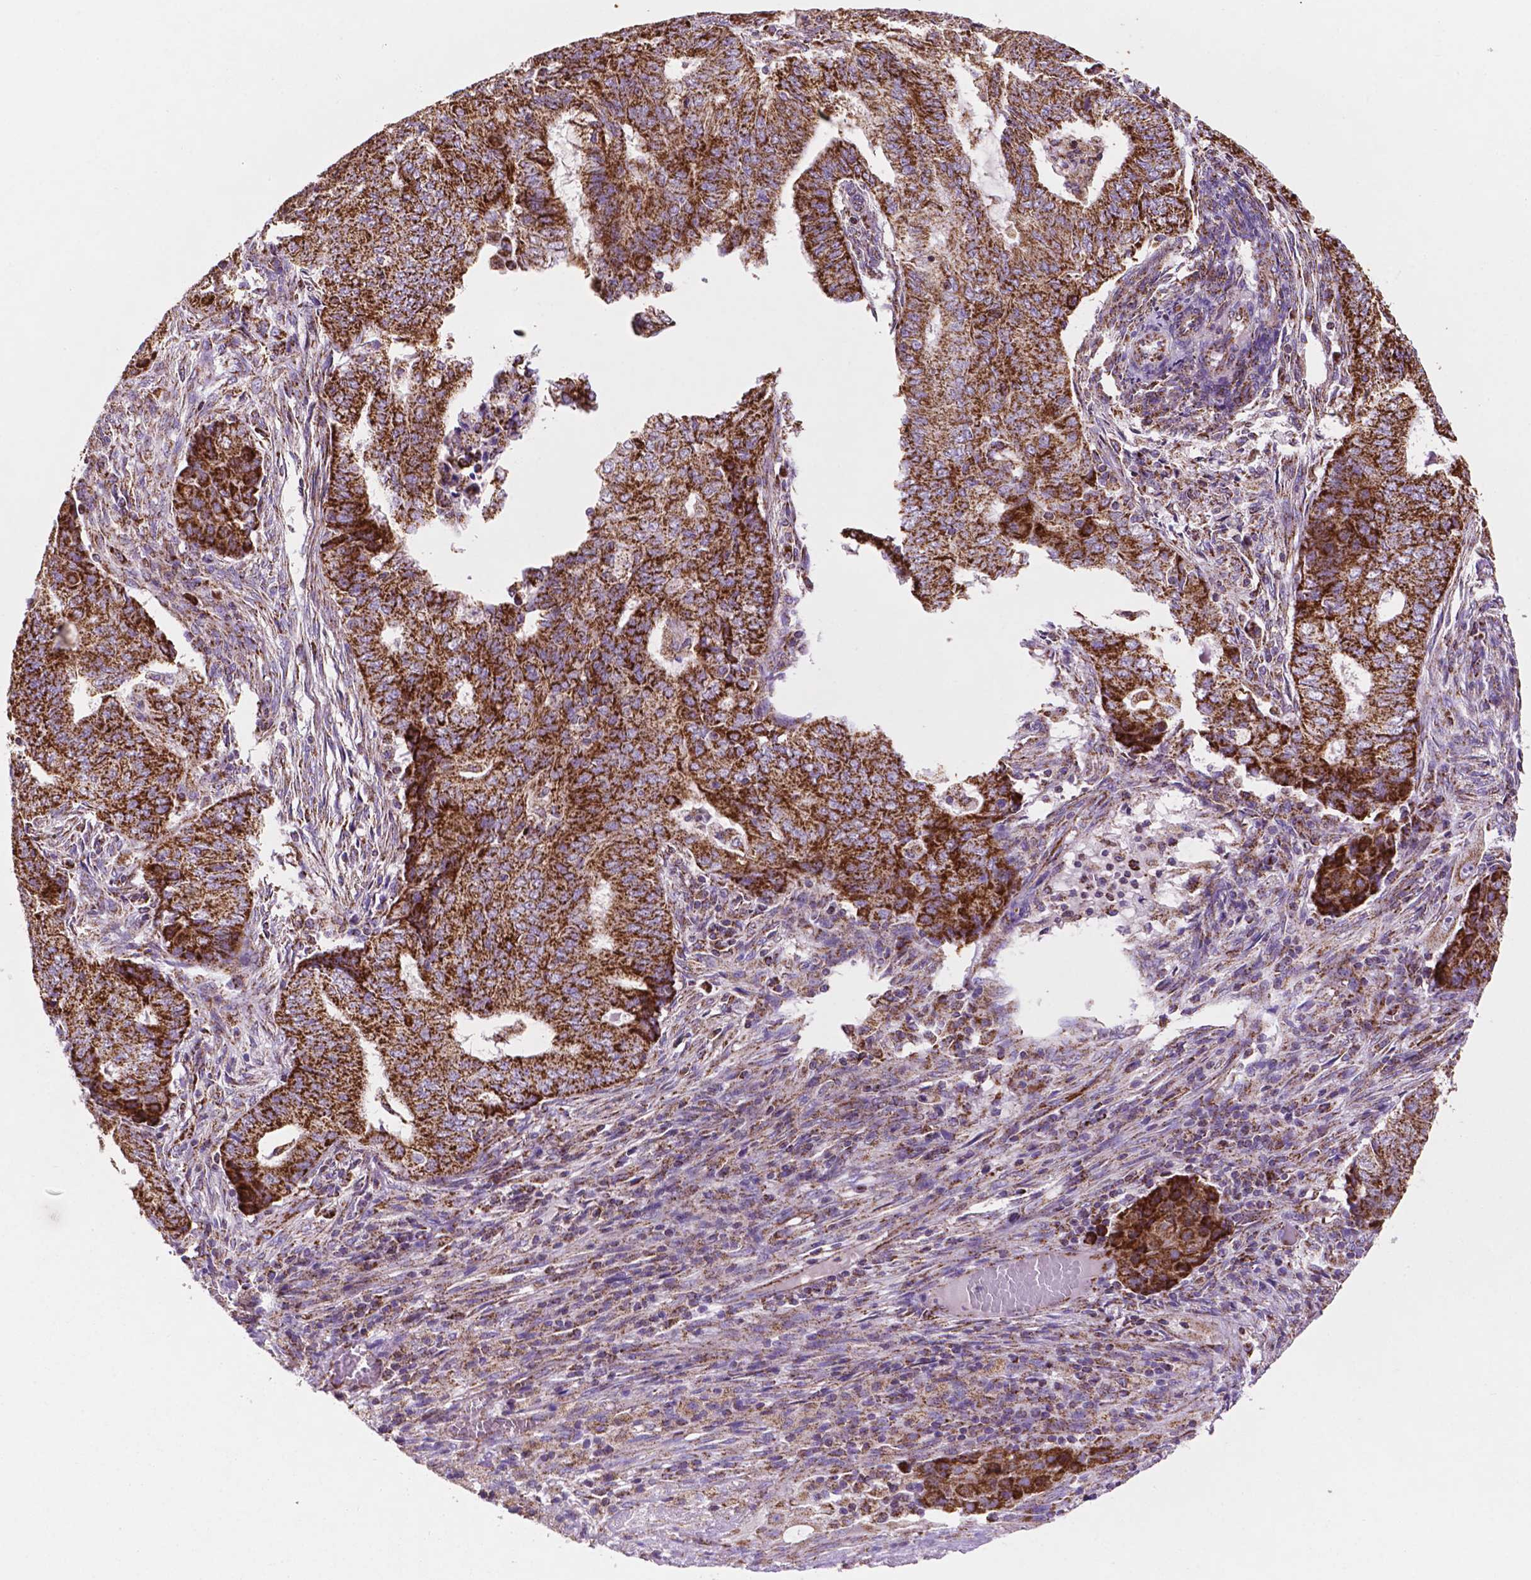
{"staining": {"intensity": "strong", "quantity": ">75%", "location": "cytoplasmic/membranous"}, "tissue": "endometrial cancer", "cell_type": "Tumor cells", "image_type": "cancer", "snomed": [{"axis": "morphology", "description": "Adenocarcinoma, NOS"}, {"axis": "topography", "description": "Endometrium"}], "caption": "Immunohistochemistry photomicrograph of human endometrial cancer (adenocarcinoma) stained for a protein (brown), which demonstrates high levels of strong cytoplasmic/membranous expression in approximately >75% of tumor cells.", "gene": "HSPD1", "patient": {"sex": "female", "age": 62}}